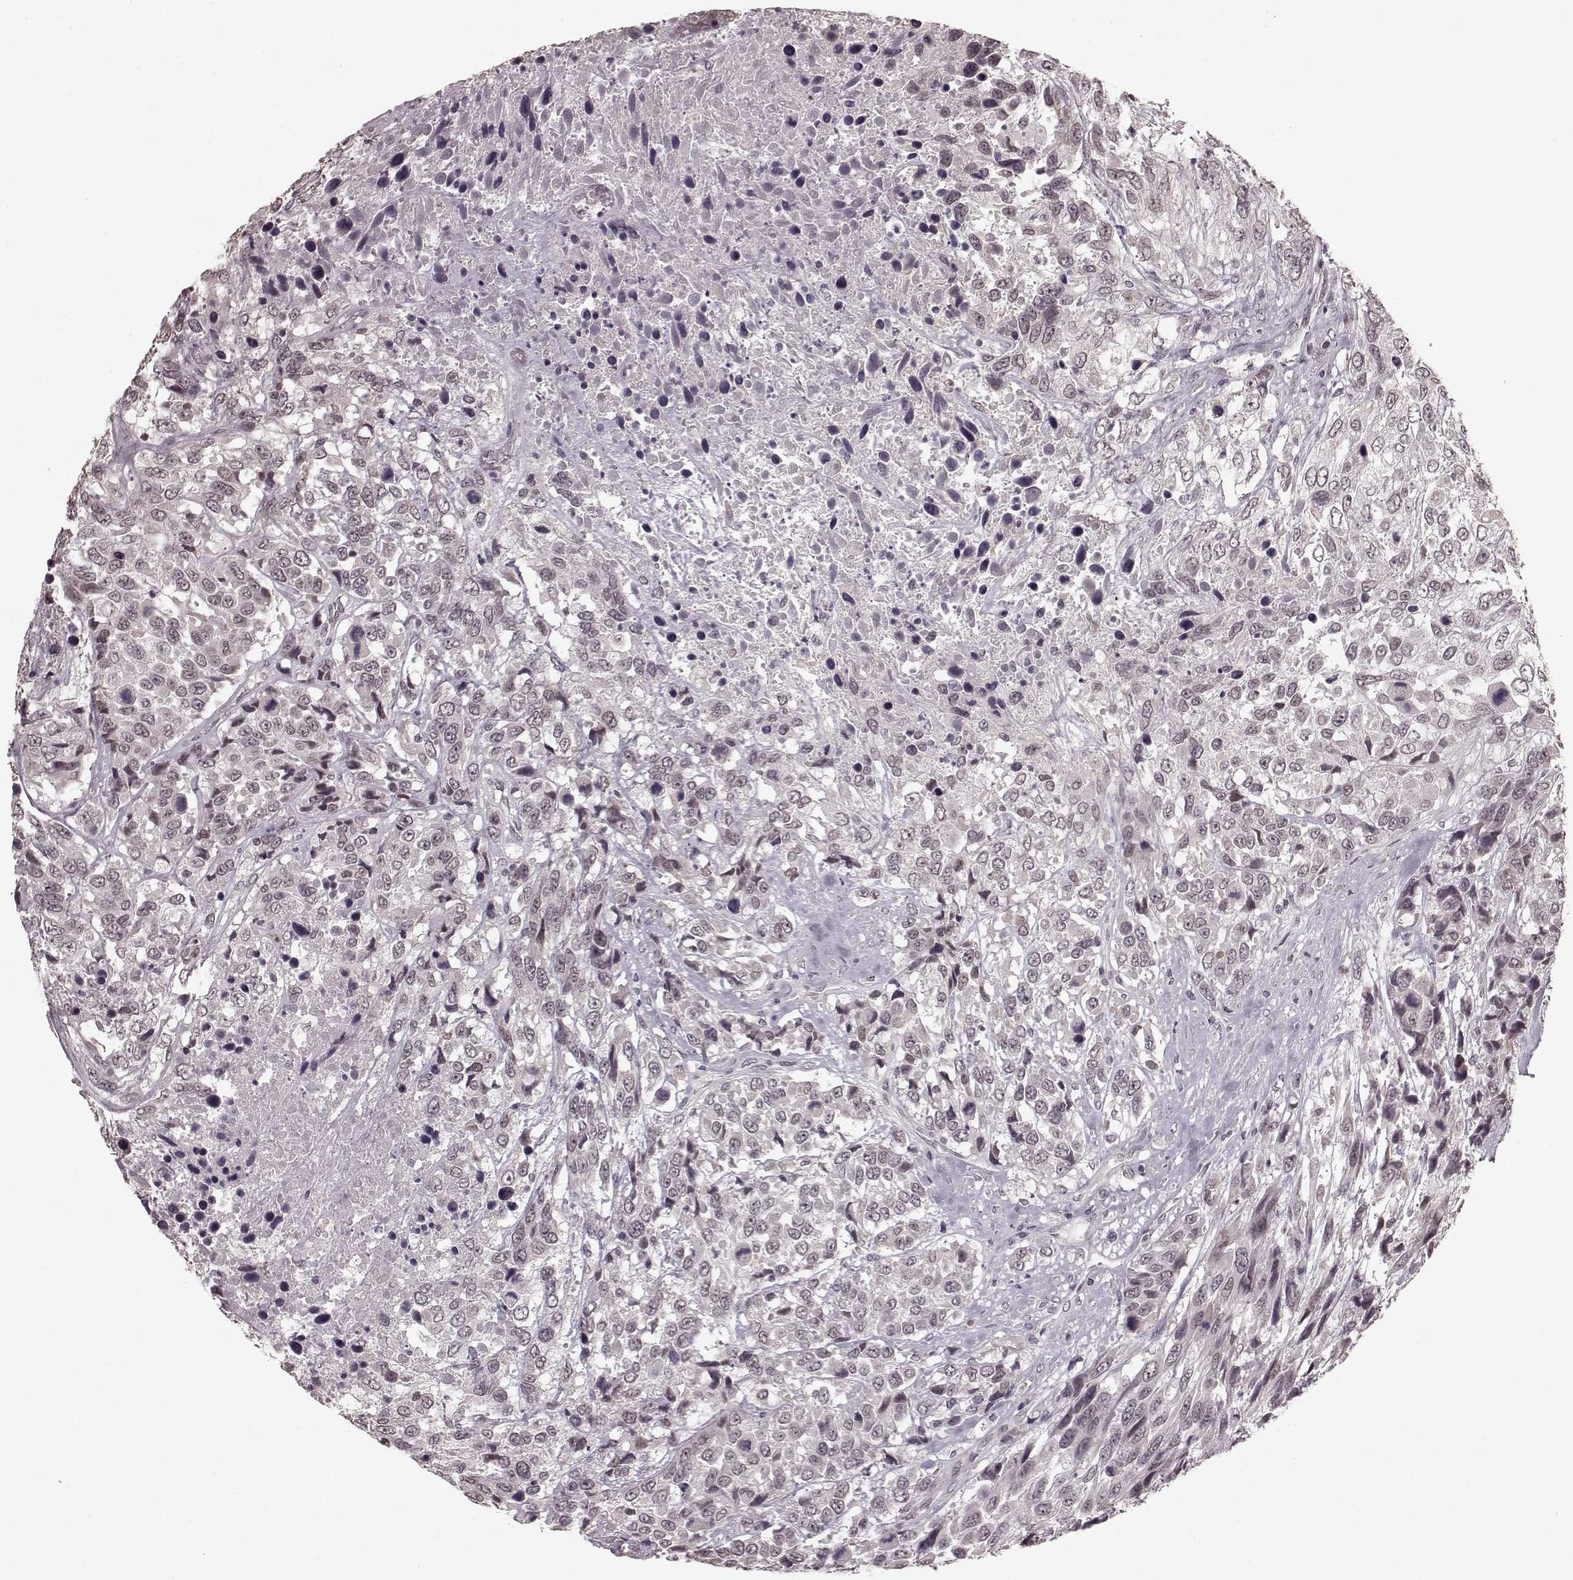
{"staining": {"intensity": "negative", "quantity": "none", "location": "none"}, "tissue": "urothelial cancer", "cell_type": "Tumor cells", "image_type": "cancer", "snomed": [{"axis": "morphology", "description": "Urothelial carcinoma, High grade"}, {"axis": "topography", "description": "Urinary bladder"}], "caption": "Immunohistochemical staining of human urothelial cancer reveals no significant staining in tumor cells.", "gene": "PLCB4", "patient": {"sex": "female", "age": 70}}